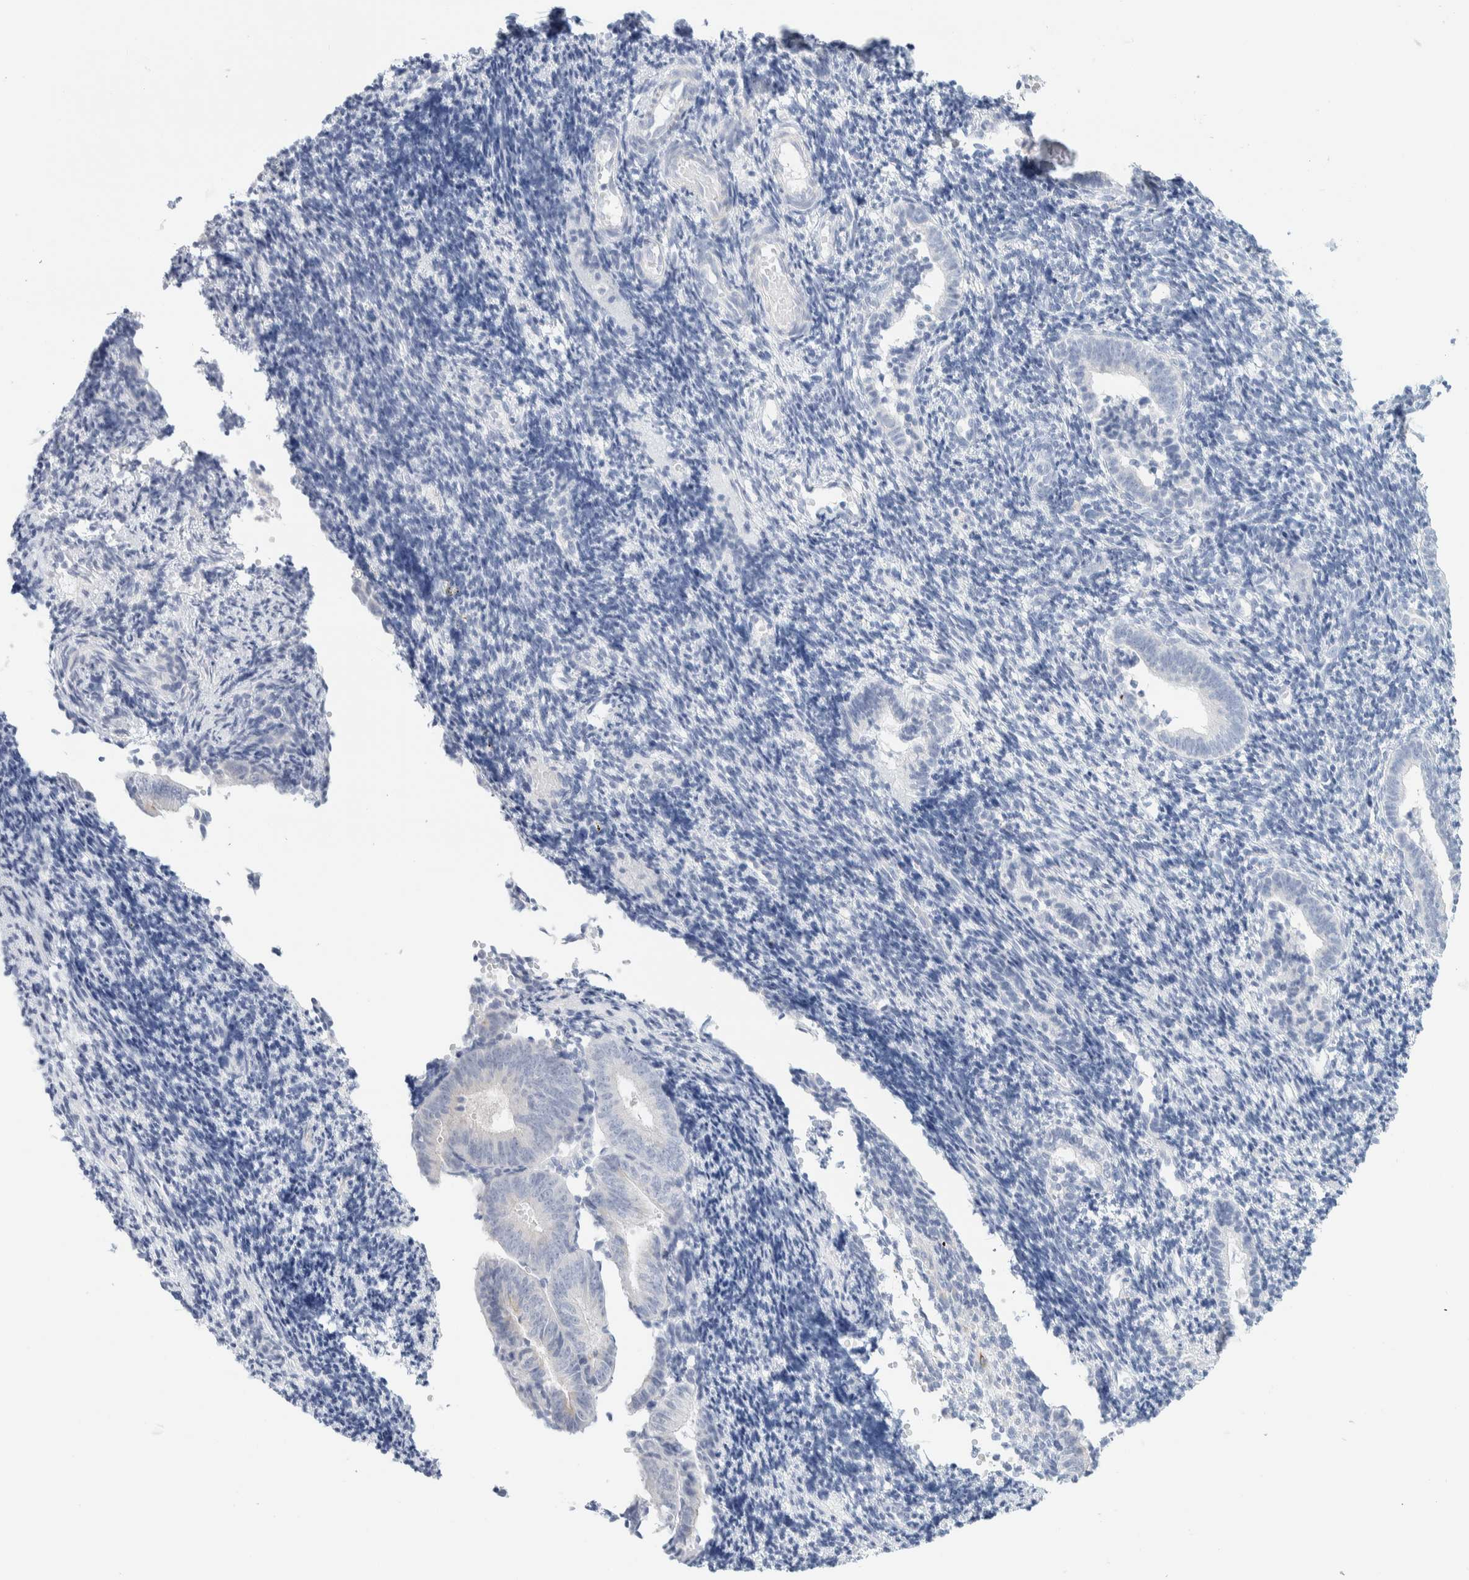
{"staining": {"intensity": "negative", "quantity": "none", "location": "none"}, "tissue": "endometrium", "cell_type": "Cells in endometrial stroma", "image_type": "normal", "snomed": [{"axis": "morphology", "description": "Normal tissue, NOS"}, {"axis": "topography", "description": "Uterus"}, {"axis": "topography", "description": "Endometrium"}], "caption": "Immunohistochemistry of benign human endometrium displays no positivity in cells in endometrial stroma.", "gene": "ATCAY", "patient": {"sex": "female", "age": 33}}